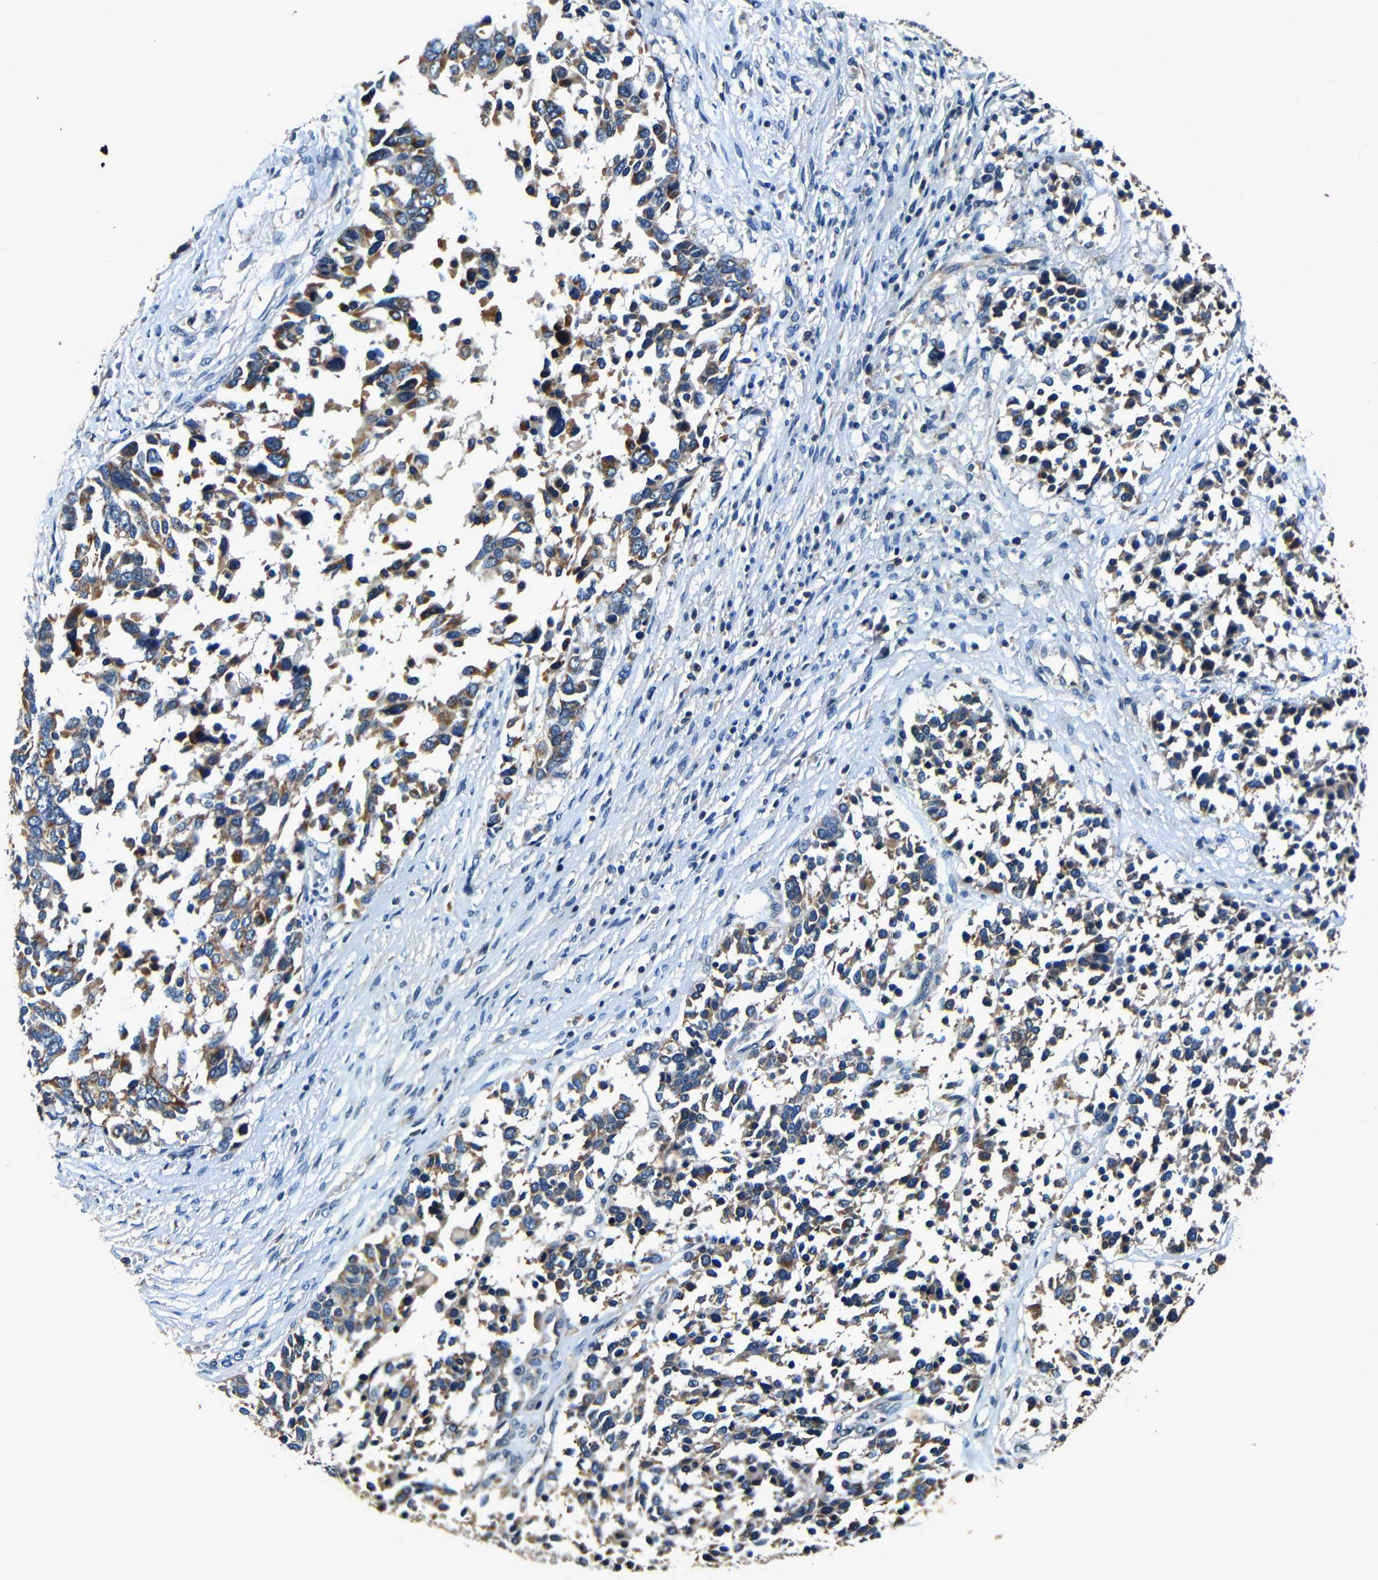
{"staining": {"intensity": "moderate", "quantity": ">75%", "location": "cytoplasmic/membranous"}, "tissue": "ovarian cancer", "cell_type": "Tumor cells", "image_type": "cancer", "snomed": [{"axis": "morphology", "description": "Cystadenocarcinoma, serous, NOS"}, {"axis": "topography", "description": "Ovary"}], "caption": "Immunohistochemical staining of serous cystadenocarcinoma (ovarian) exhibits medium levels of moderate cytoplasmic/membranous staining in about >75% of tumor cells. The protein is stained brown, and the nuclei are stained in blue (DAB IHC with brightfield microscopy, high magnification).", "gene": "MTX1", "patient": {"sex": "female", "age": 44}}